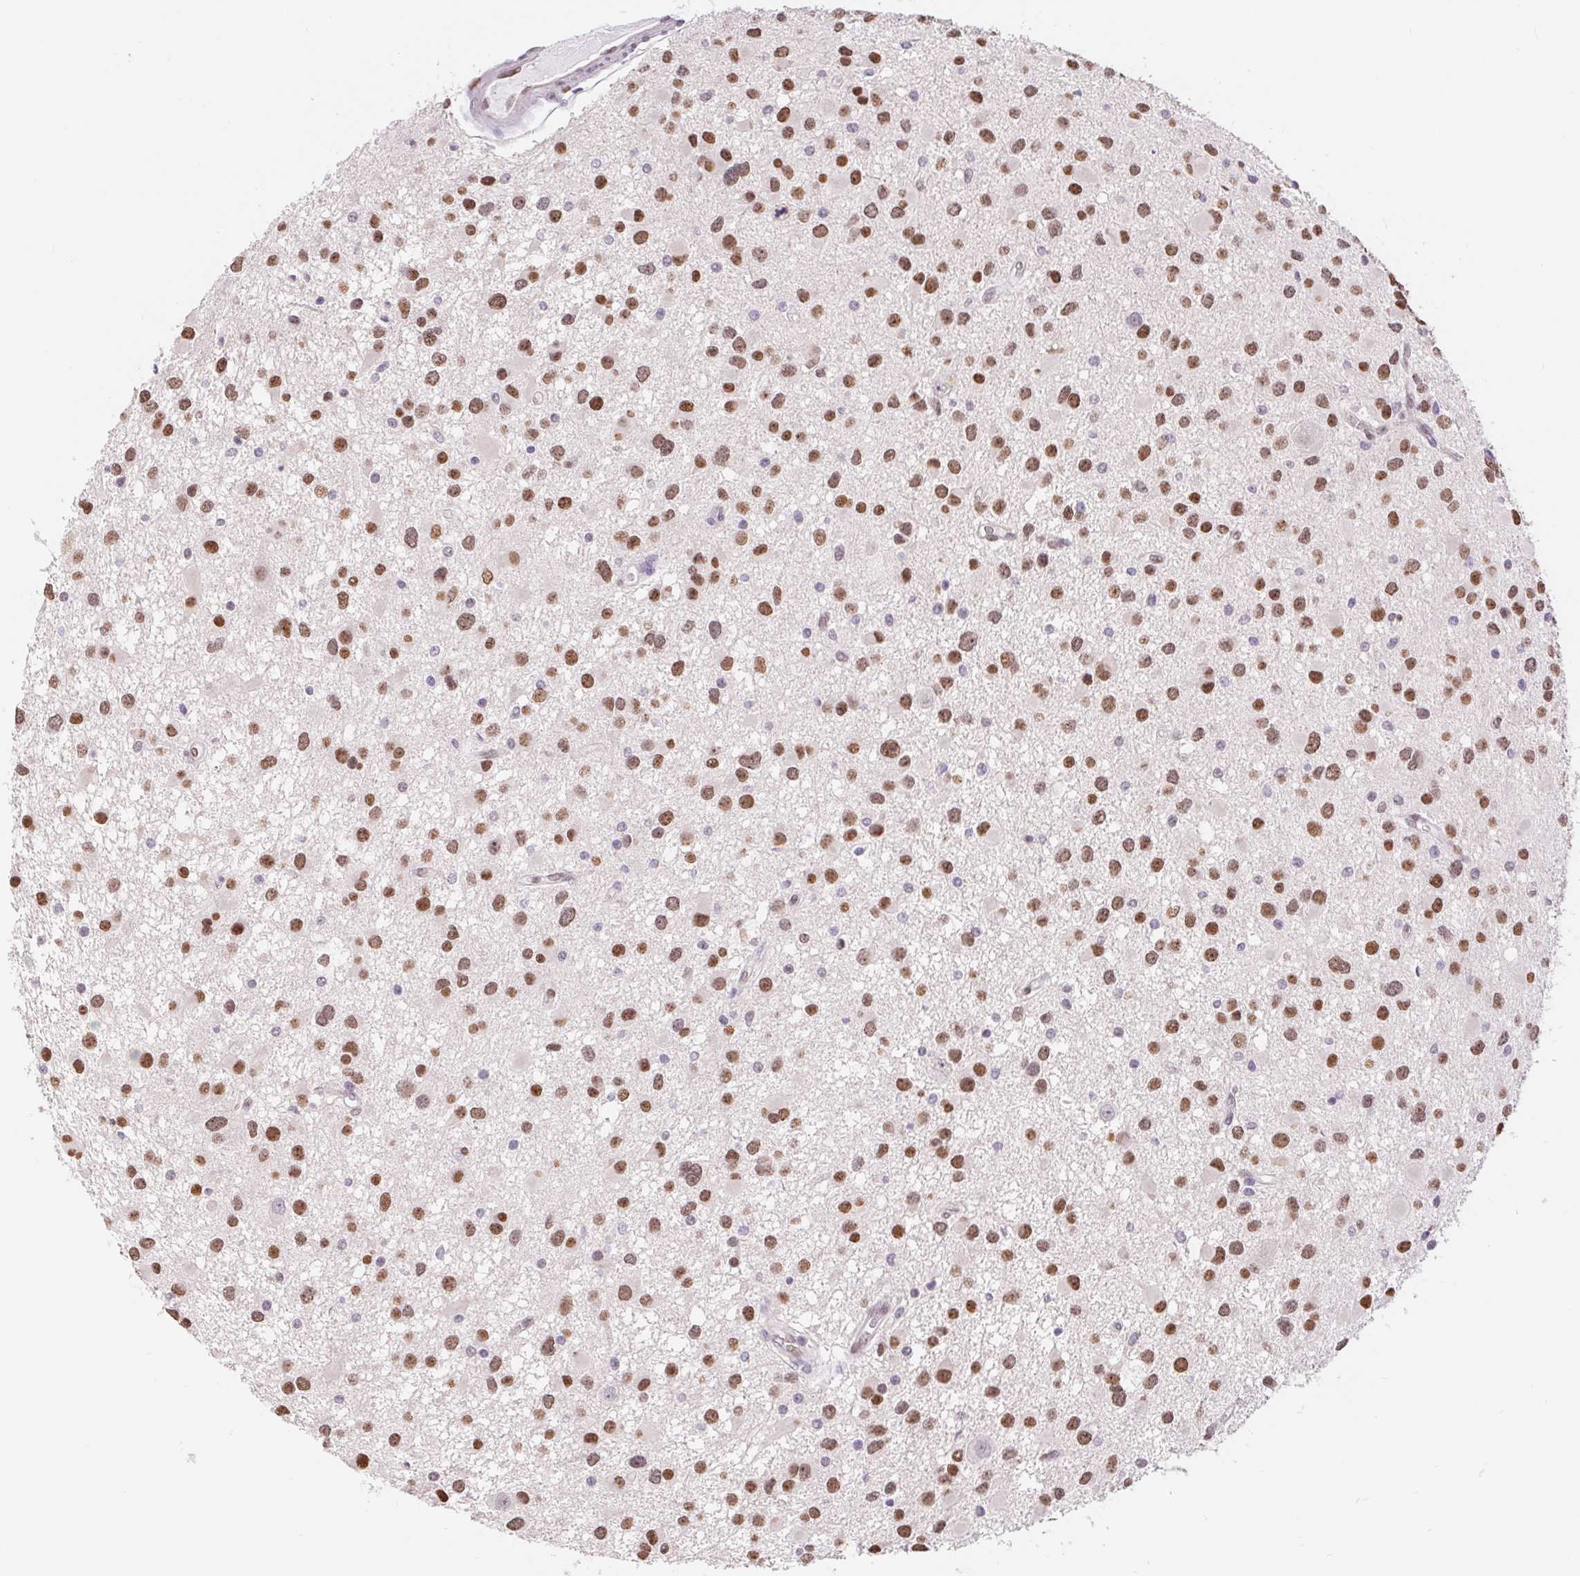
{"staining": {"intensity": "moderate", "quantity": ">75%", "location": "nuclear"}, "tissue": "glioma", "cell_type": "Tumor cells", "image_type": "cancer", "snomed": [{"axis": "morphology", "description": "Glioma, malignant, Low grade"}, {"axis": "topography", "description": "Brain"}], "caption": "Brown immunohistochemical staining in human malignant glioma (low-grade) reveals moderate nuclear positivity in approximately >75% of tumor cells. The staining is performed using DAB brown chromogen to label protein expression. The nuclei are counter-stained blue using hematoxylin.", "gene": "CAND1", "patient": {"sex": "female", "age": 32}}